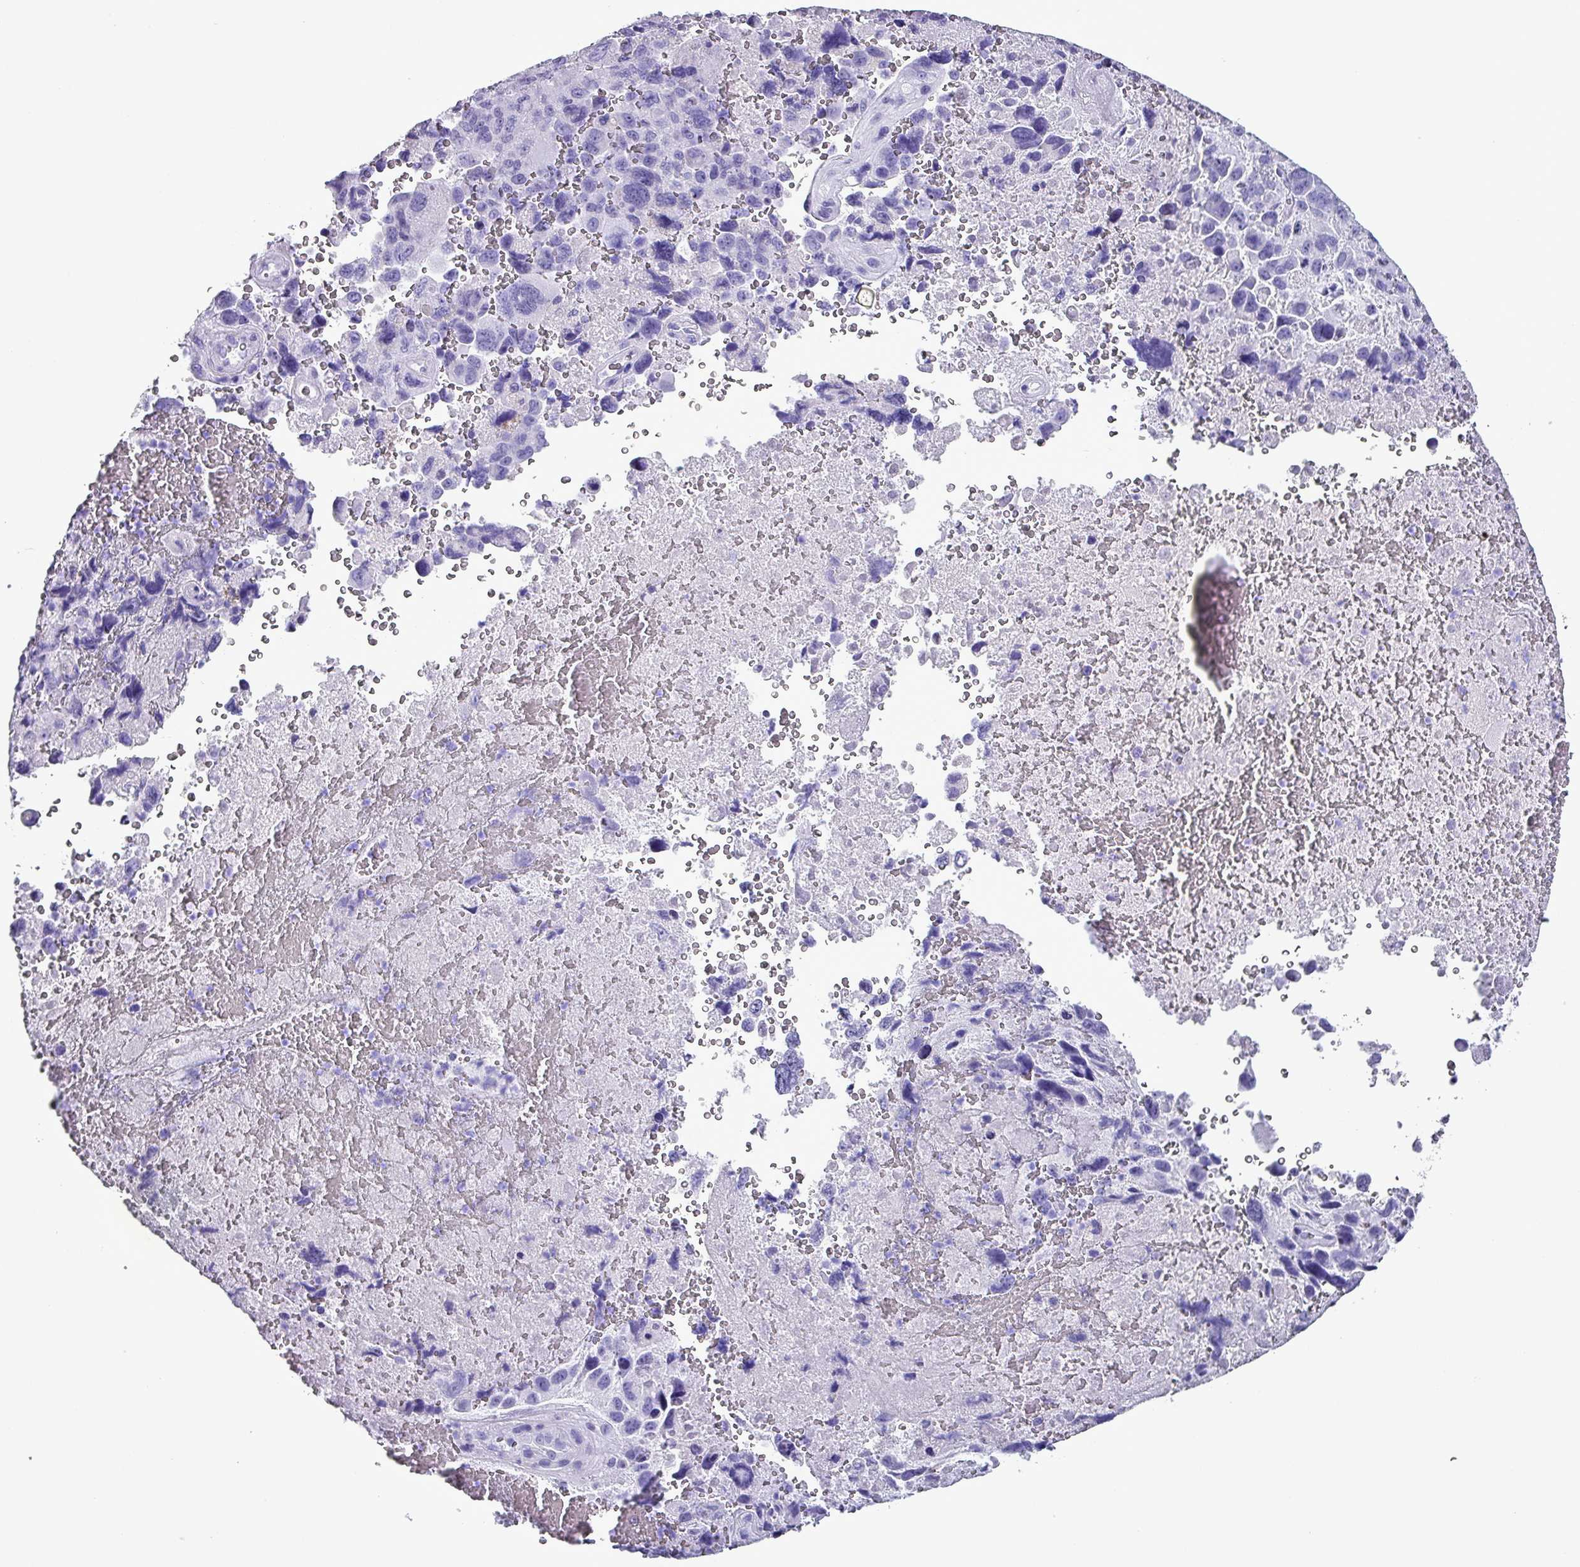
{"staining": {"intensity": "strong", "quantity": "<25%", "location": "cytoplasmic/membranous"}, "tissue": "melanoma", "cell_type": "Tumor cells", "image_type": "cancer", "snomed": [{"axis": "morphology", "description": "Malignant melanoma, Metastatic site"}, {"axis": "topography", "description": "Brain"}], "caption": "IHC (DAB (3,3'-diaminobenzidine)) staining of malignant melanoma (metastatic site) displays strong cytoplasmic/membranous protein positivity in approximately <25% of tumor cells.", "gene": "KRT6C", "patient": {"sex": "female", "age": 53}}